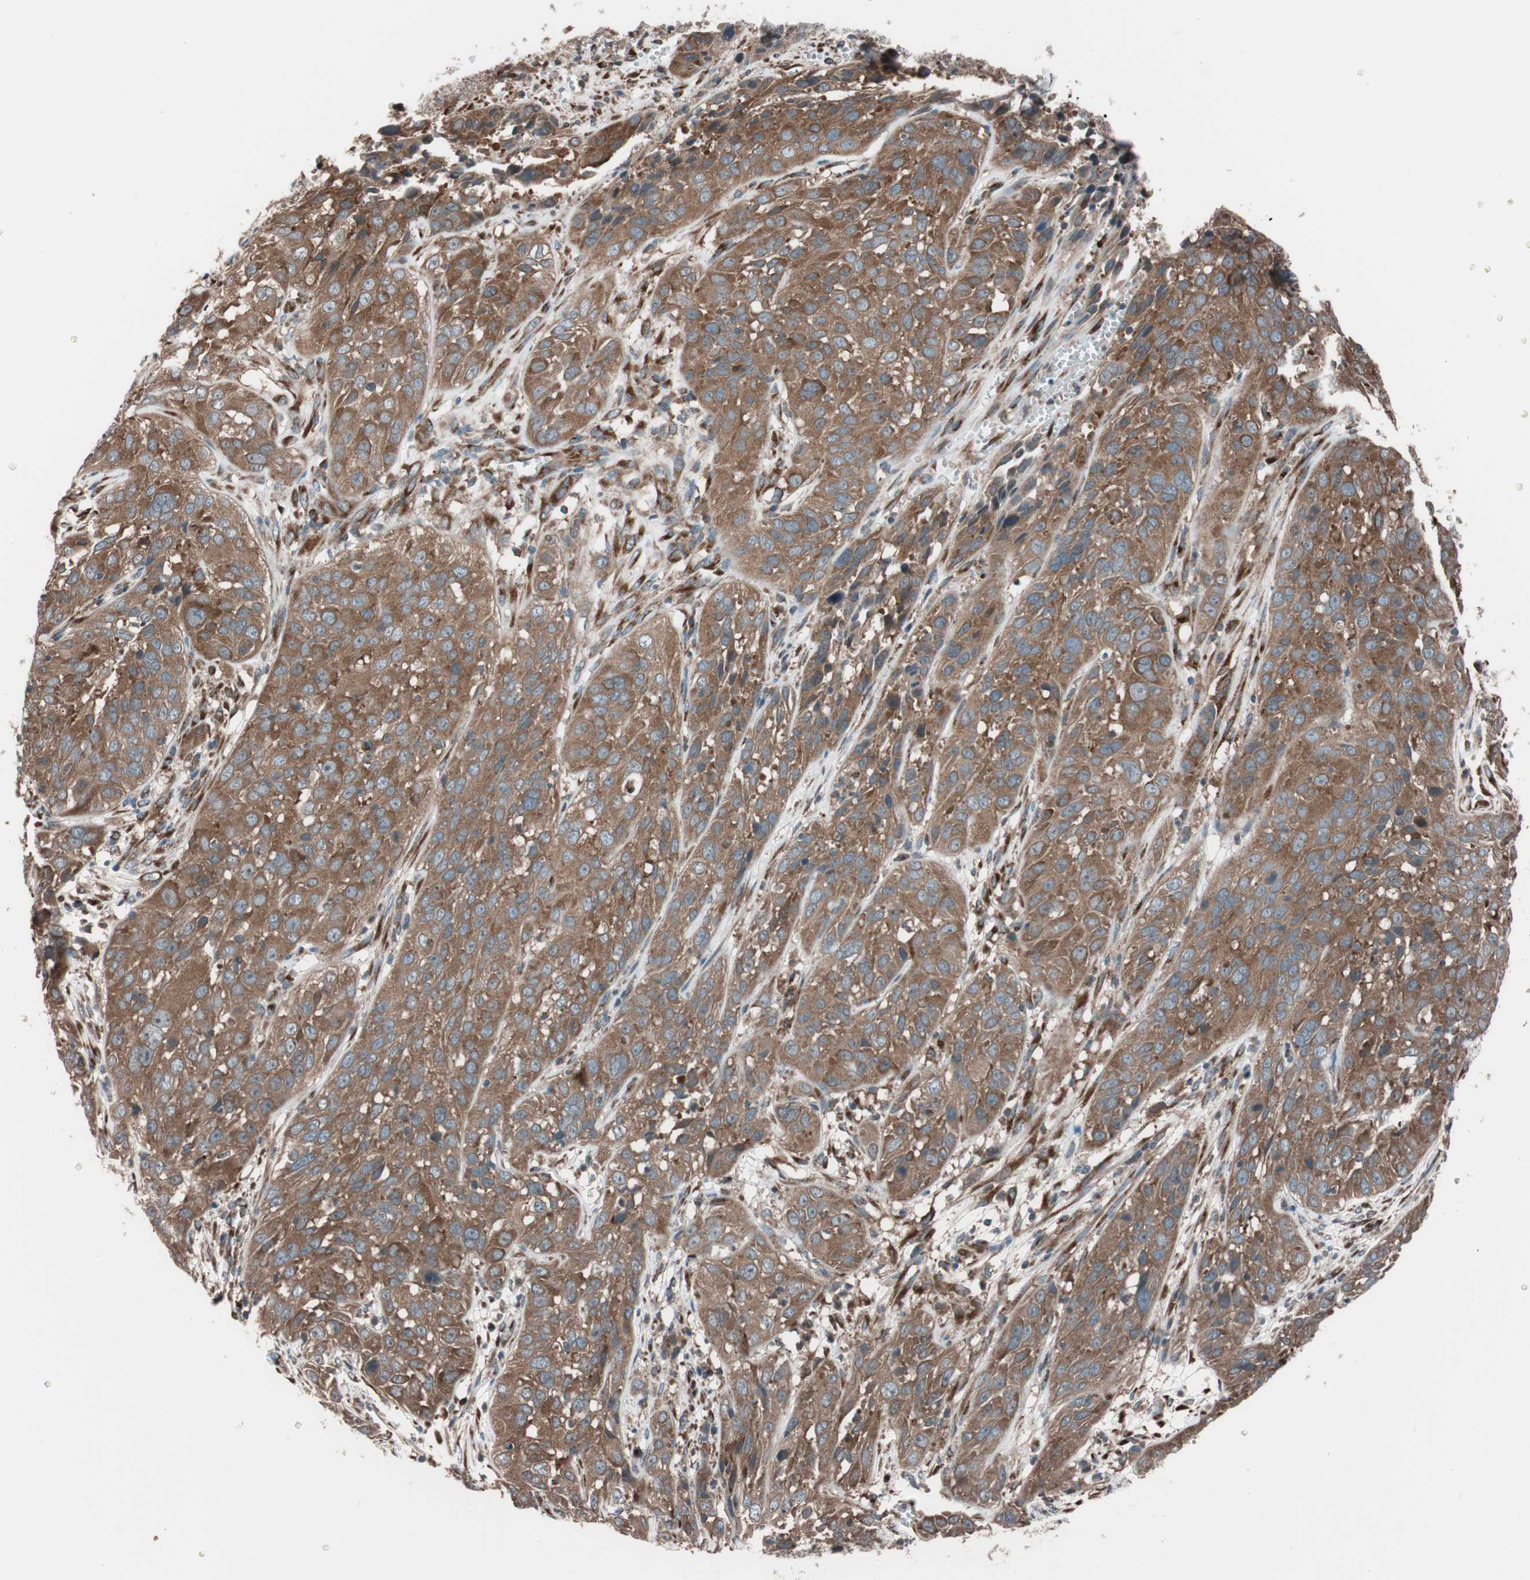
{"staining": {"intensity": "strong", "quantity": ">75%", "location": "cytoplasmic/membranous"}, "tissue": "cervical cancer", "cell_type": "Tumor cells", "image_type": "cancer", "snomed": [{"axis": "morphology", "description": "Squamous cell carcinoma, NOS"}, {"axis": "topography", "description": "Cervix"}], "caption": "Immunohistochemistry (IHC) of human cervical squamous cell carcinoma exhibits high levels of strong cytoplasmic/membranous expression in approximately >75% of tumor cells.", "gene": "SEC31A", "patient": {"sex": "female", "age": 32}}